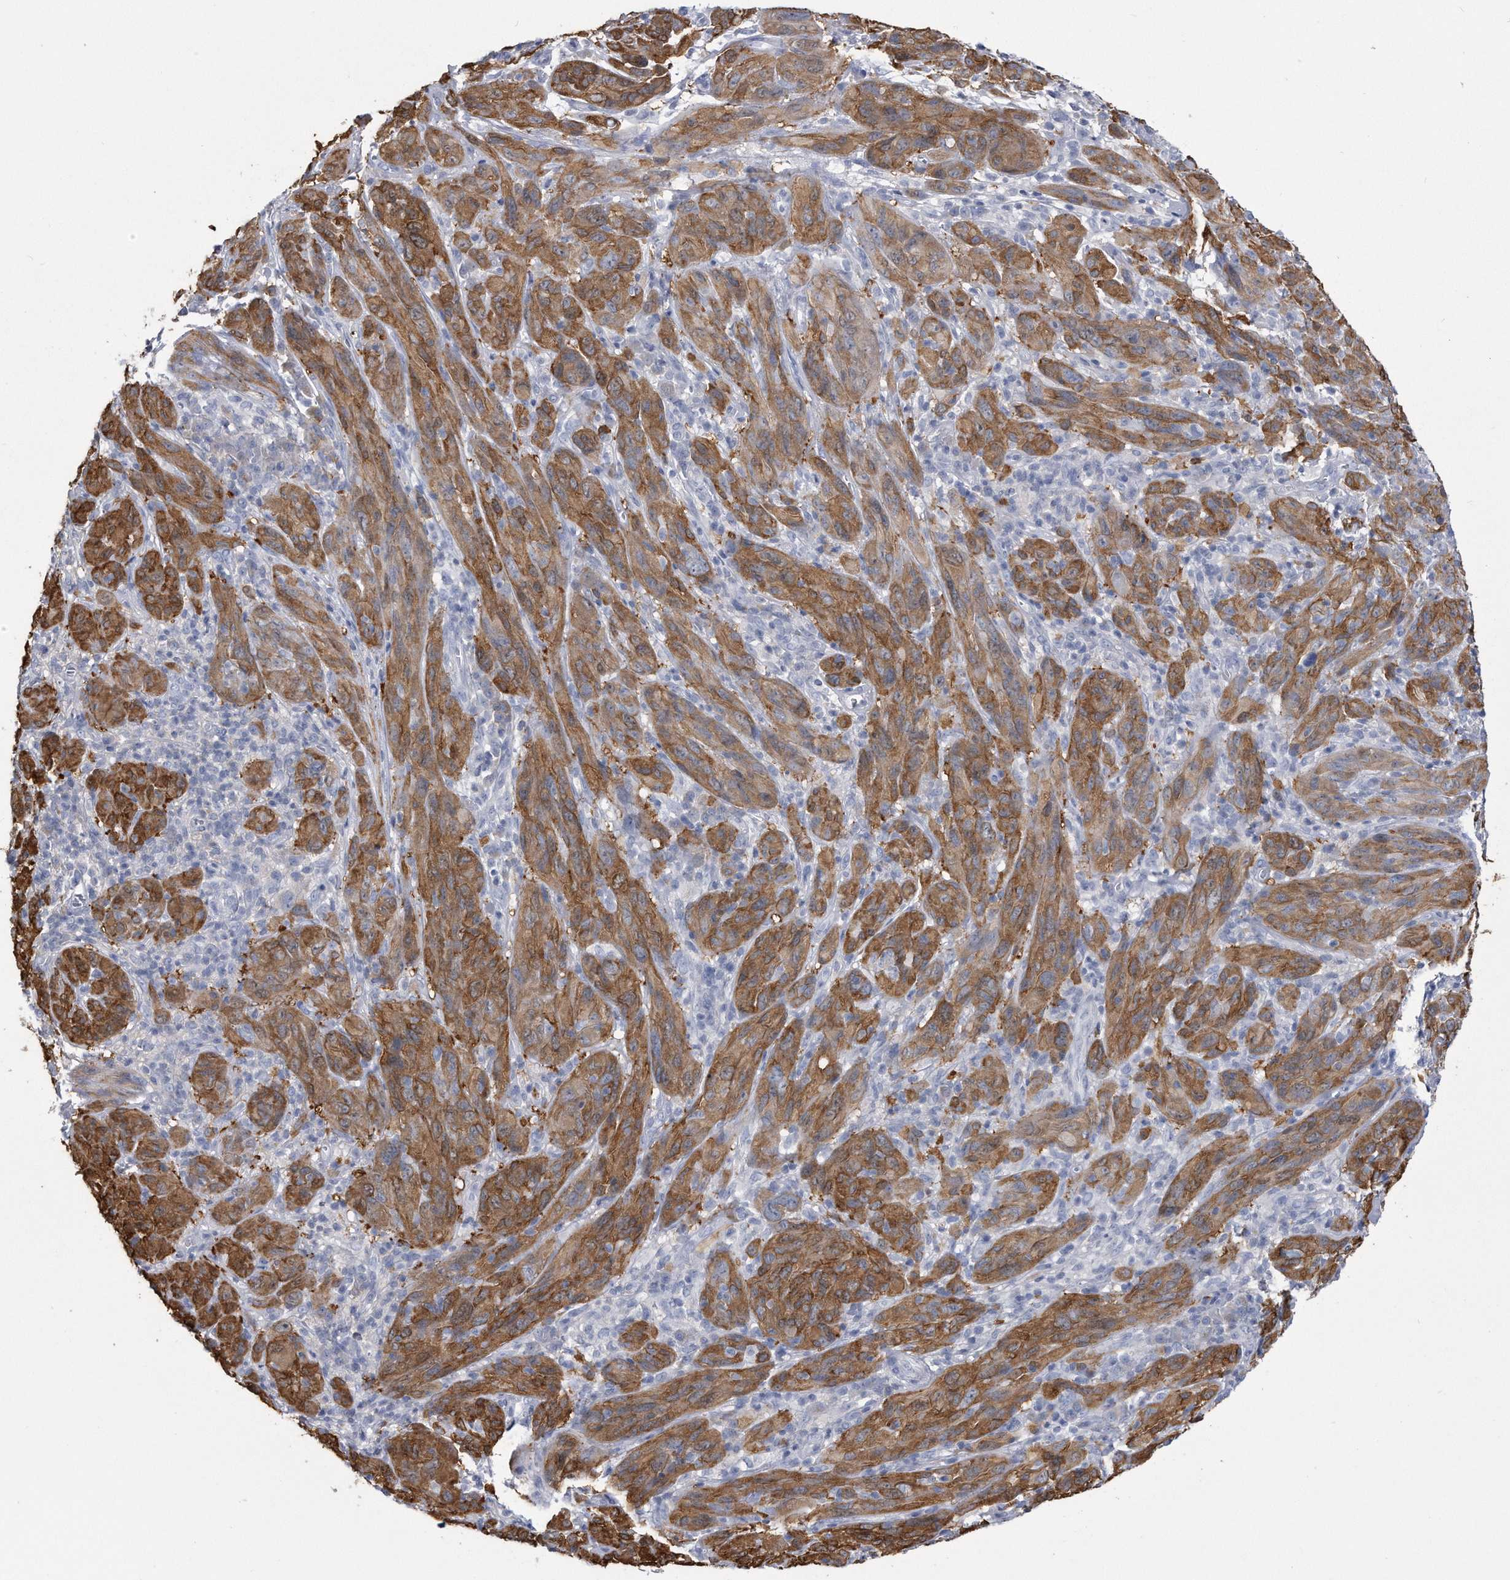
{"staining": {"intensity": "moderate", "quantity": ">75%", "location": "cytoplasmic/membranous"}, "tissue": "melanoma", "cell_type": "Tumor cells", "image_type": "cancer", "snomed": [{"axis": "morphology", "description": "Malignant melanoma, NOS"}, {"axis": "topography", "description": "Skin of head"}], "caption": "Immunohistochemical staining of melanoma shows moderate cytoplasmic/membranous protein positivity in approximately >75% of tumor cells.", "gene": "PYGB", "patient": {"sex": "male", "age": 96}}